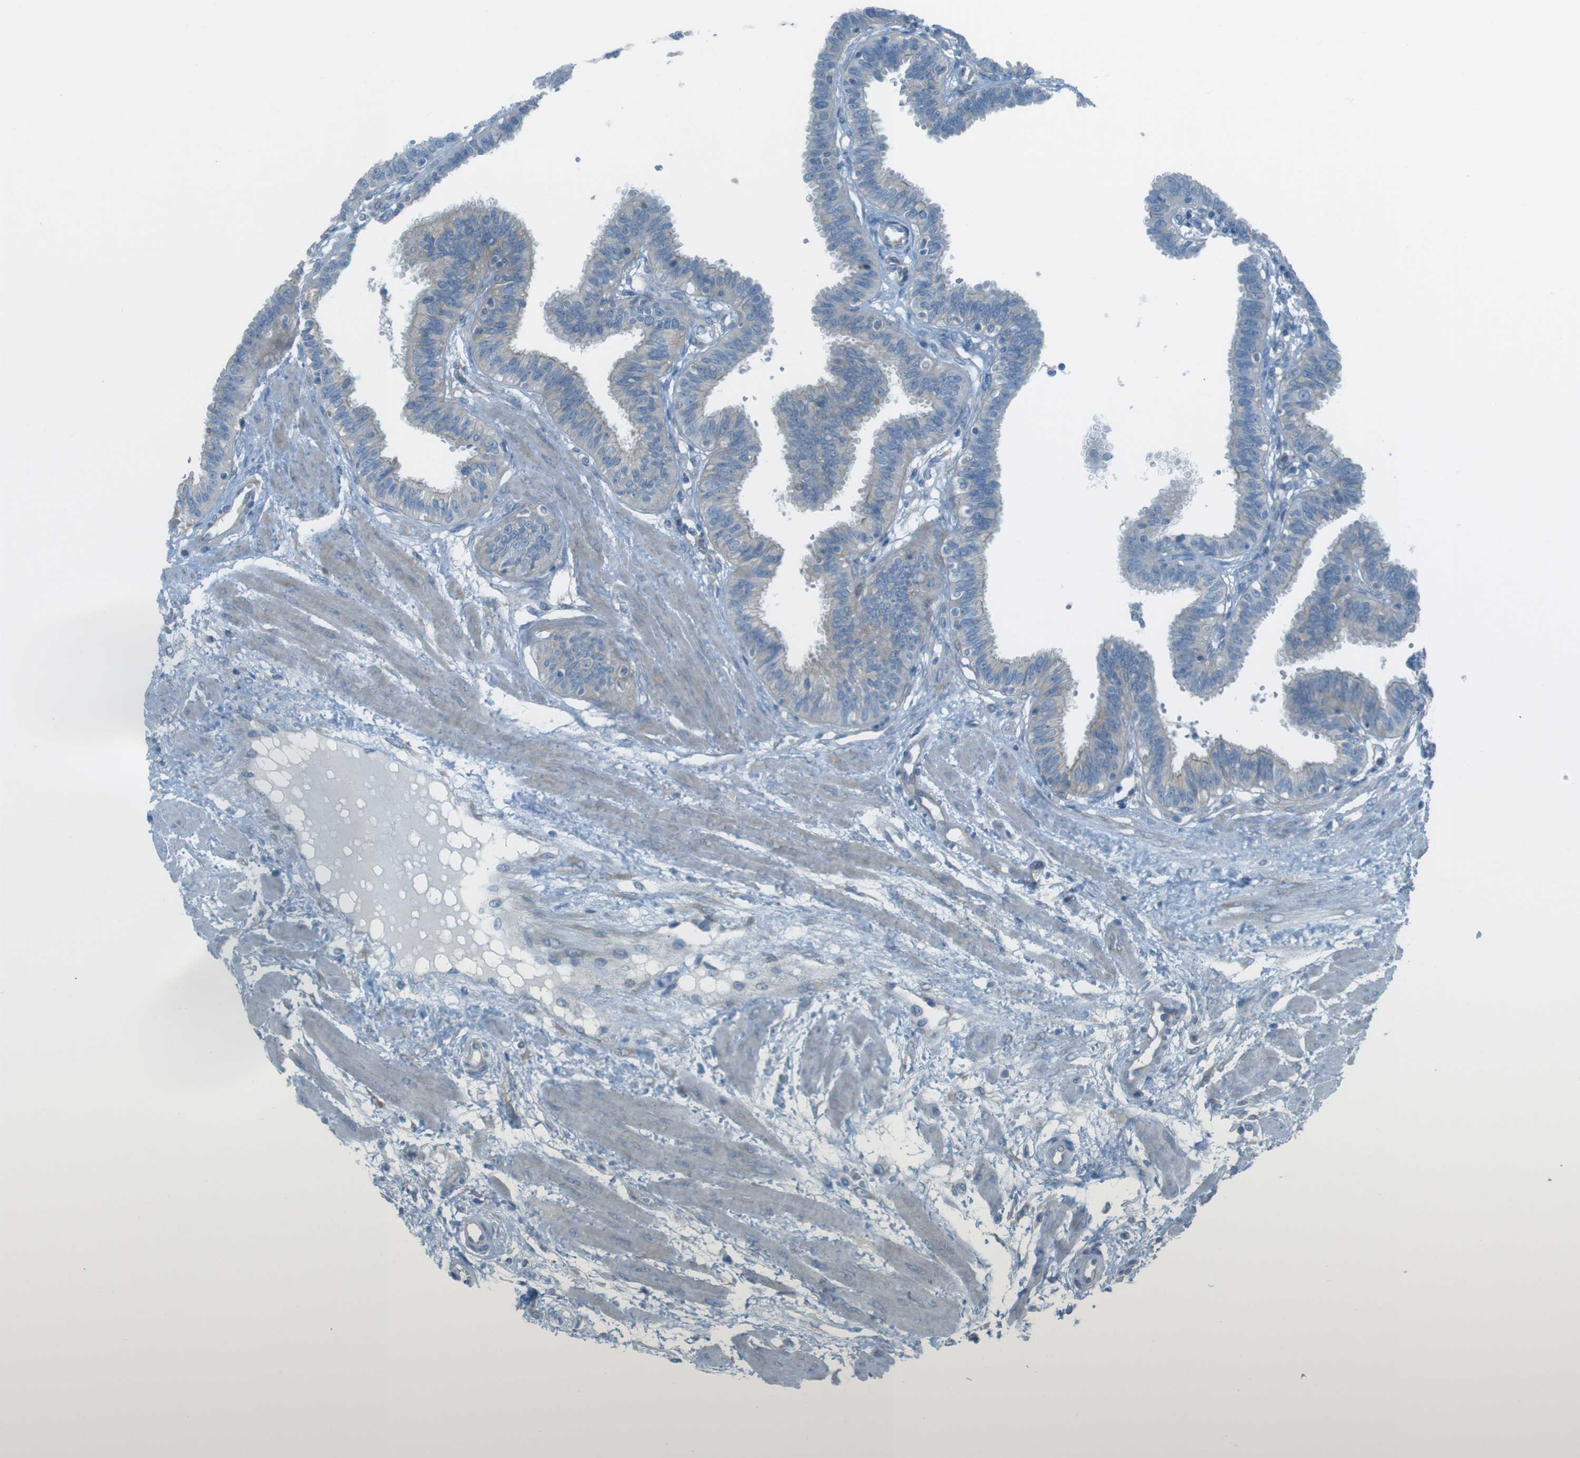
{"staining": {"intensity": "moderate", "quantity": "25%-75%", "location": "cytoplasmic/membranous"}, "tissue": "fallopian tube", "cell_type": "Glandular cells", "image_type": "normal", "snomed": [{"axis": "morphology", "description": "Normal tissue, NOS"}, {"axis": "topography", "description": "Fallopian tube"}], "caption": "A medium amount of moderate cytoplasmic/membranous expression is present in about 25%-75% of glandular cells in unremarkable fallopian tube. The protein is shown in brown color, while the nuclei are stained blue.", "gene": "TMEM41B", "patient": {"sex": "female", "age": 32}}